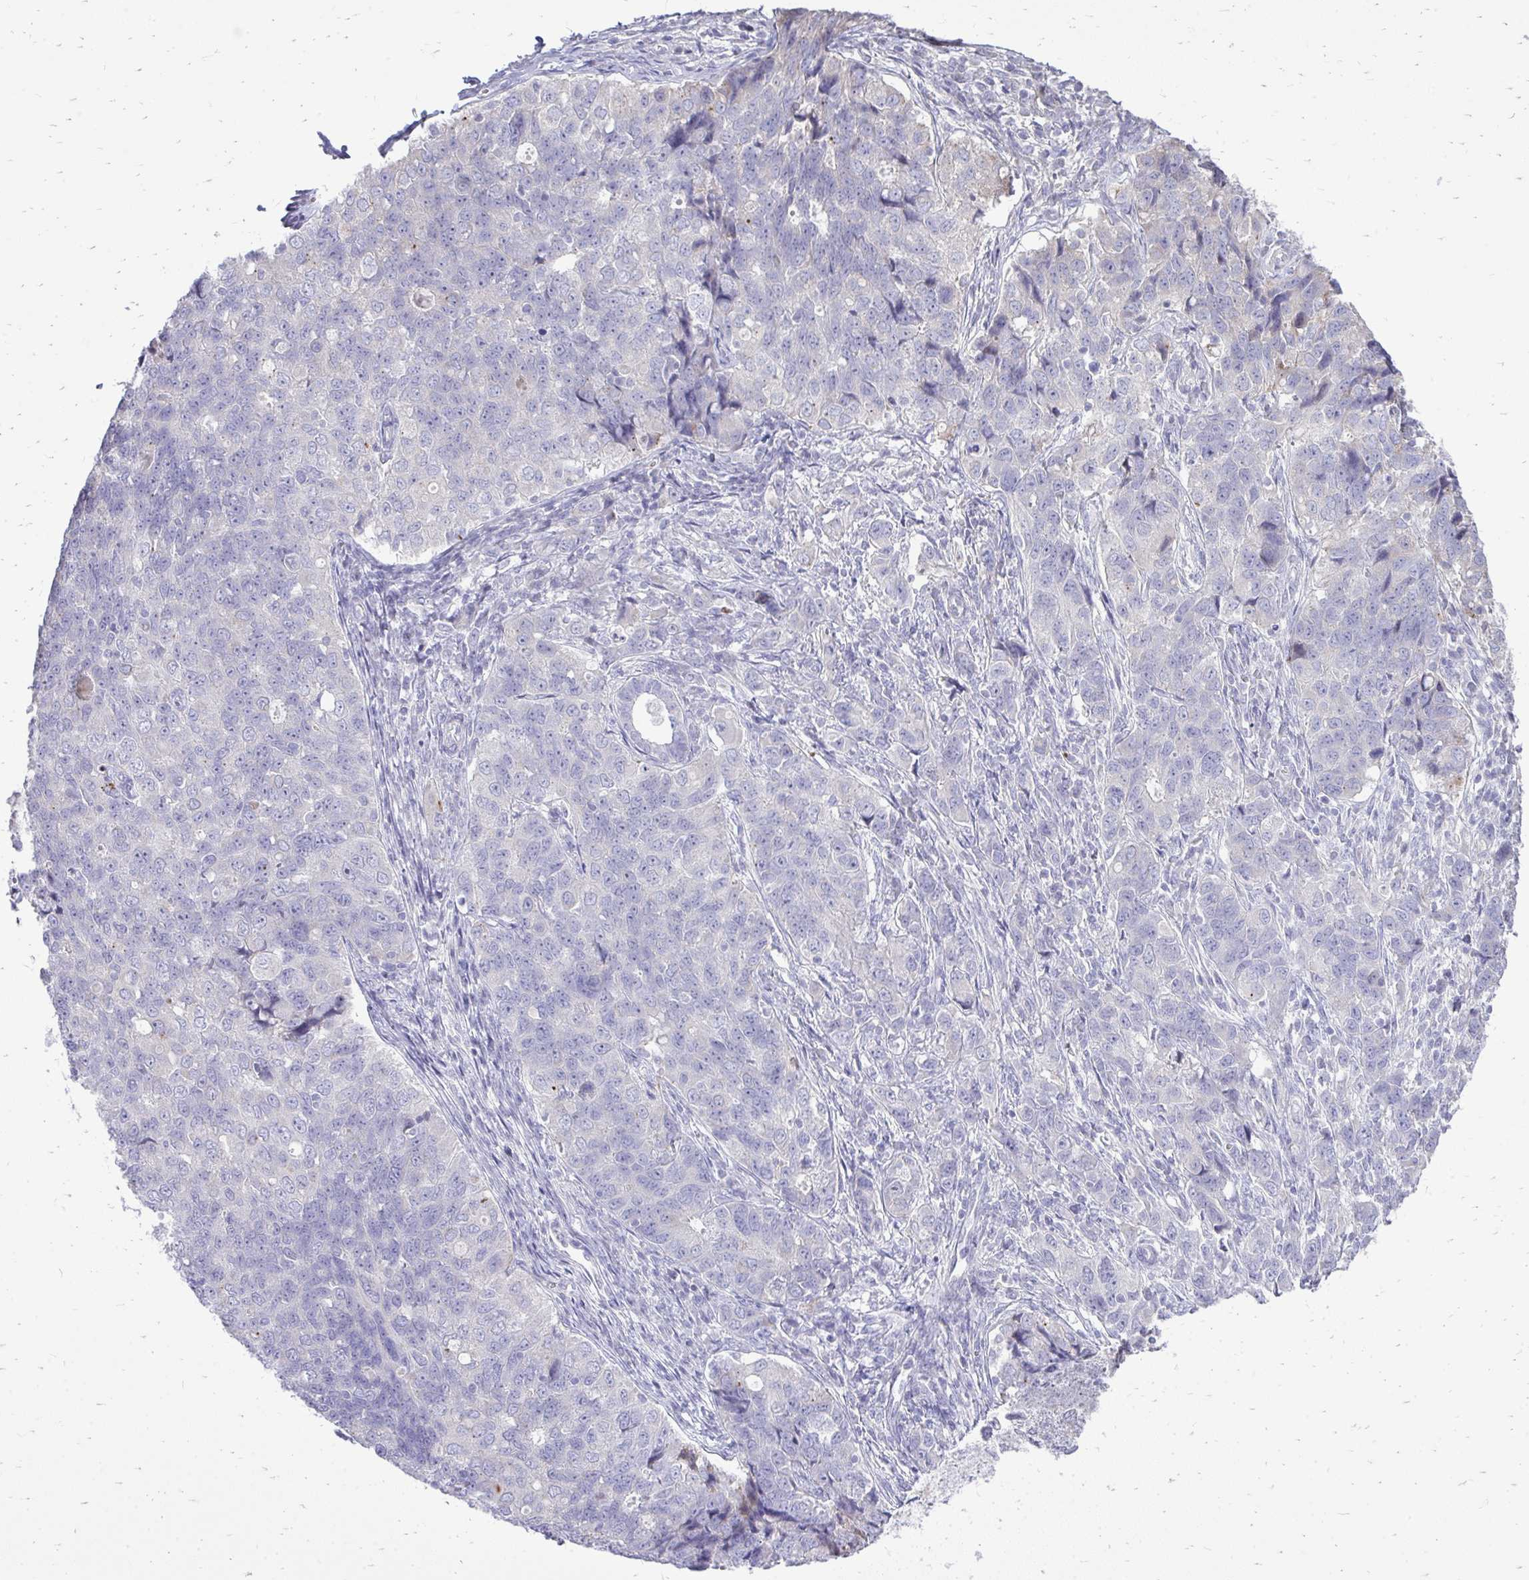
{"staining": {"intensity": "negative", "quantity": "none", "location": "none"}, "tissue": "endometrial cancer", "cell_type": "Tumor cells", "image_type": "cancer", "snomed": [{"axis": "morphology", "description": "Adenocarcinoma, NOS"}, {"axis": "topography", "description": "Endometrium"}], "caption": "IHC of human adenocarcinoma (endometrial) exhibits no staining in tumor cells.", "gene": "OR8D1", "patient": {"sex": "female", "age": 43}}